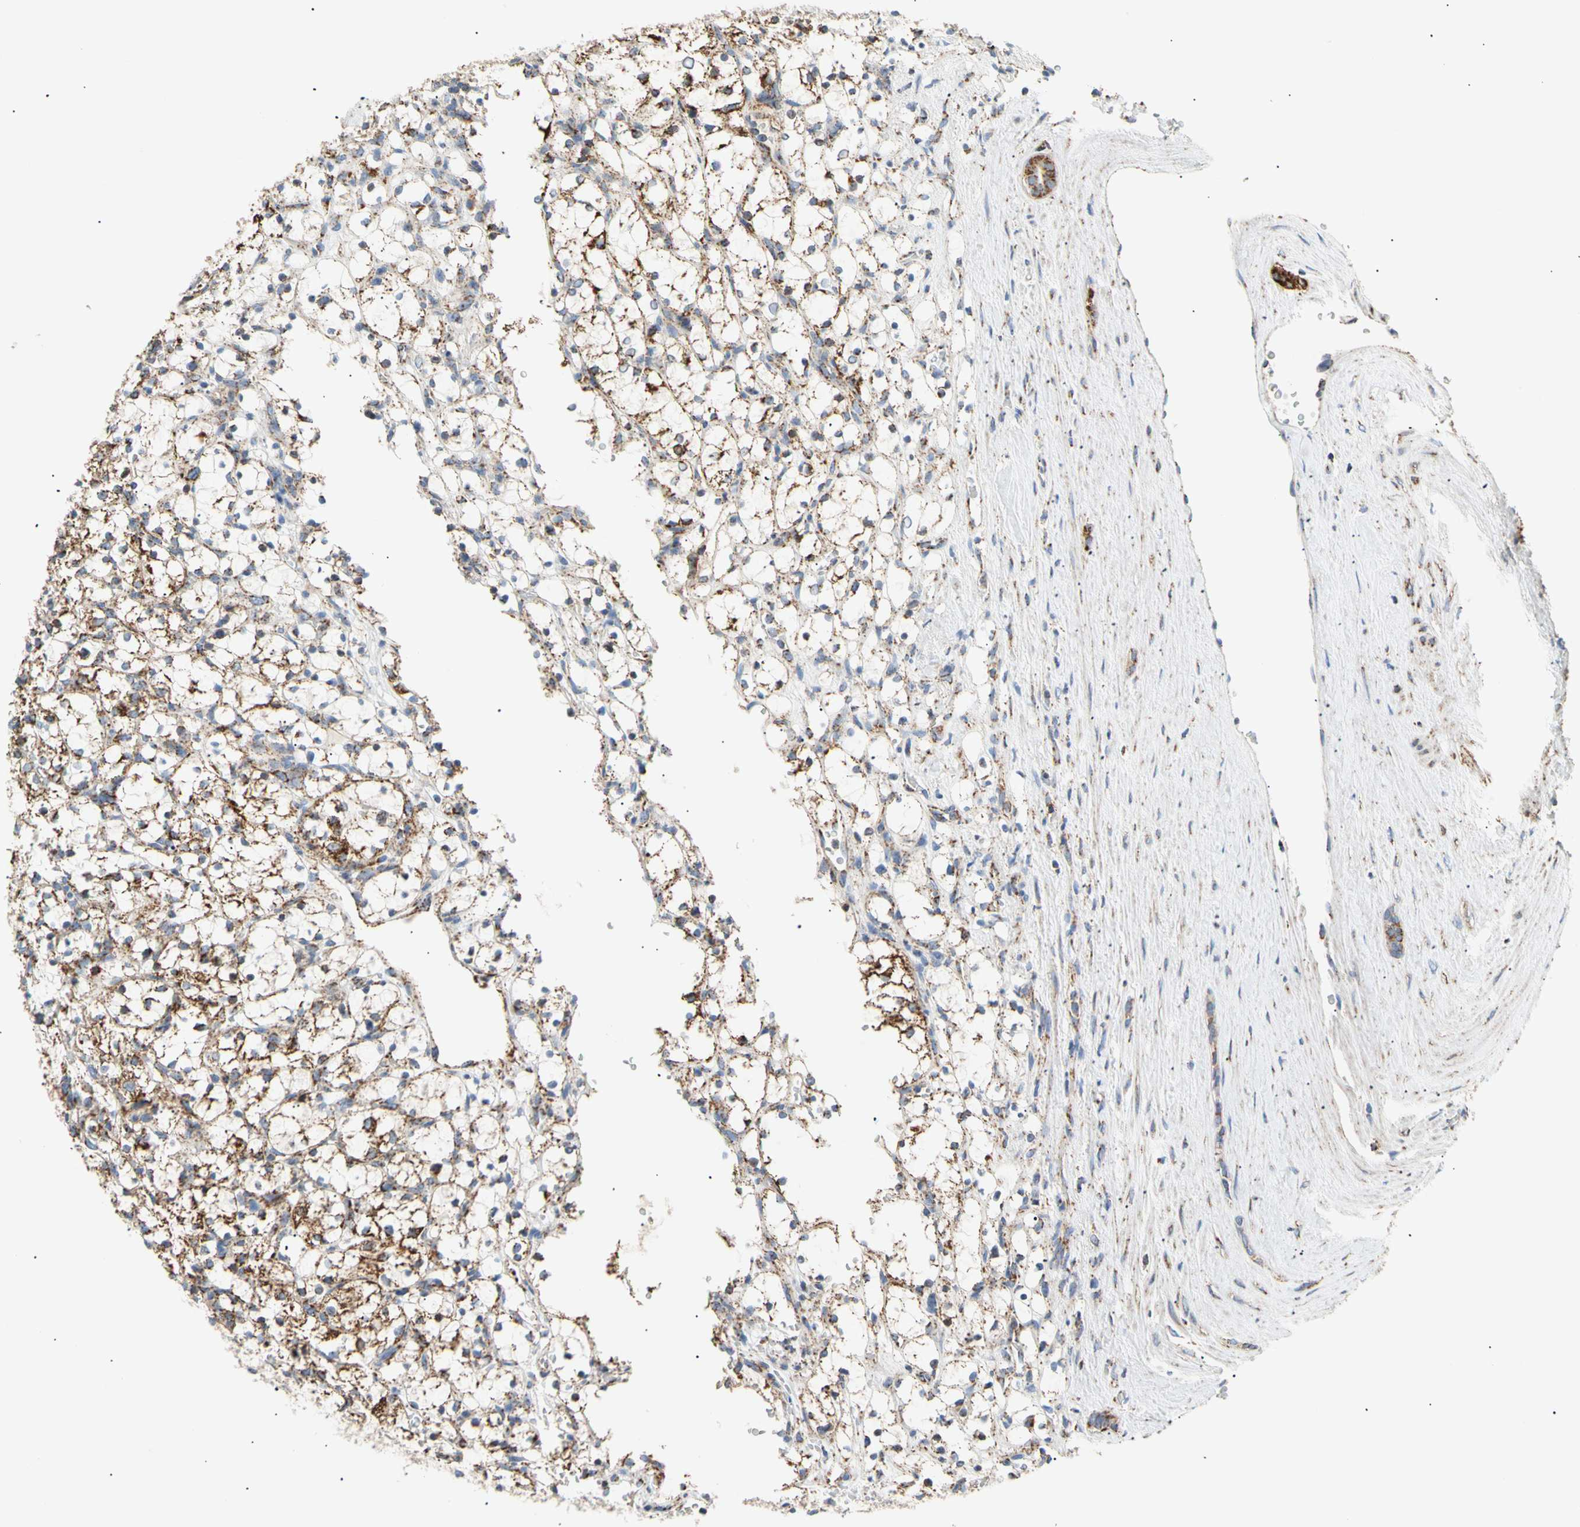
{"staining": {"intensity": "strong", "quantity": ">75%", "location": "cytoplasmic/membranous"}, "tissue": "renal cancer", "cell_type": "Tumor cells", "image_type": "cancer", "snomed": [{"axis": "morphology", "description": "Adenocarcinoma, NOS"}, {"axis": "topography", "description": "Kidney"}], "caption": "Immunohistochemical staining of renal adenocarcinoma demonstrates high levels of strong cytoplasmic/membranous protein staining in about >75% of tumor cells.", "gene": "ACAT1", "patient": {"sex": "female", "age": 69}}